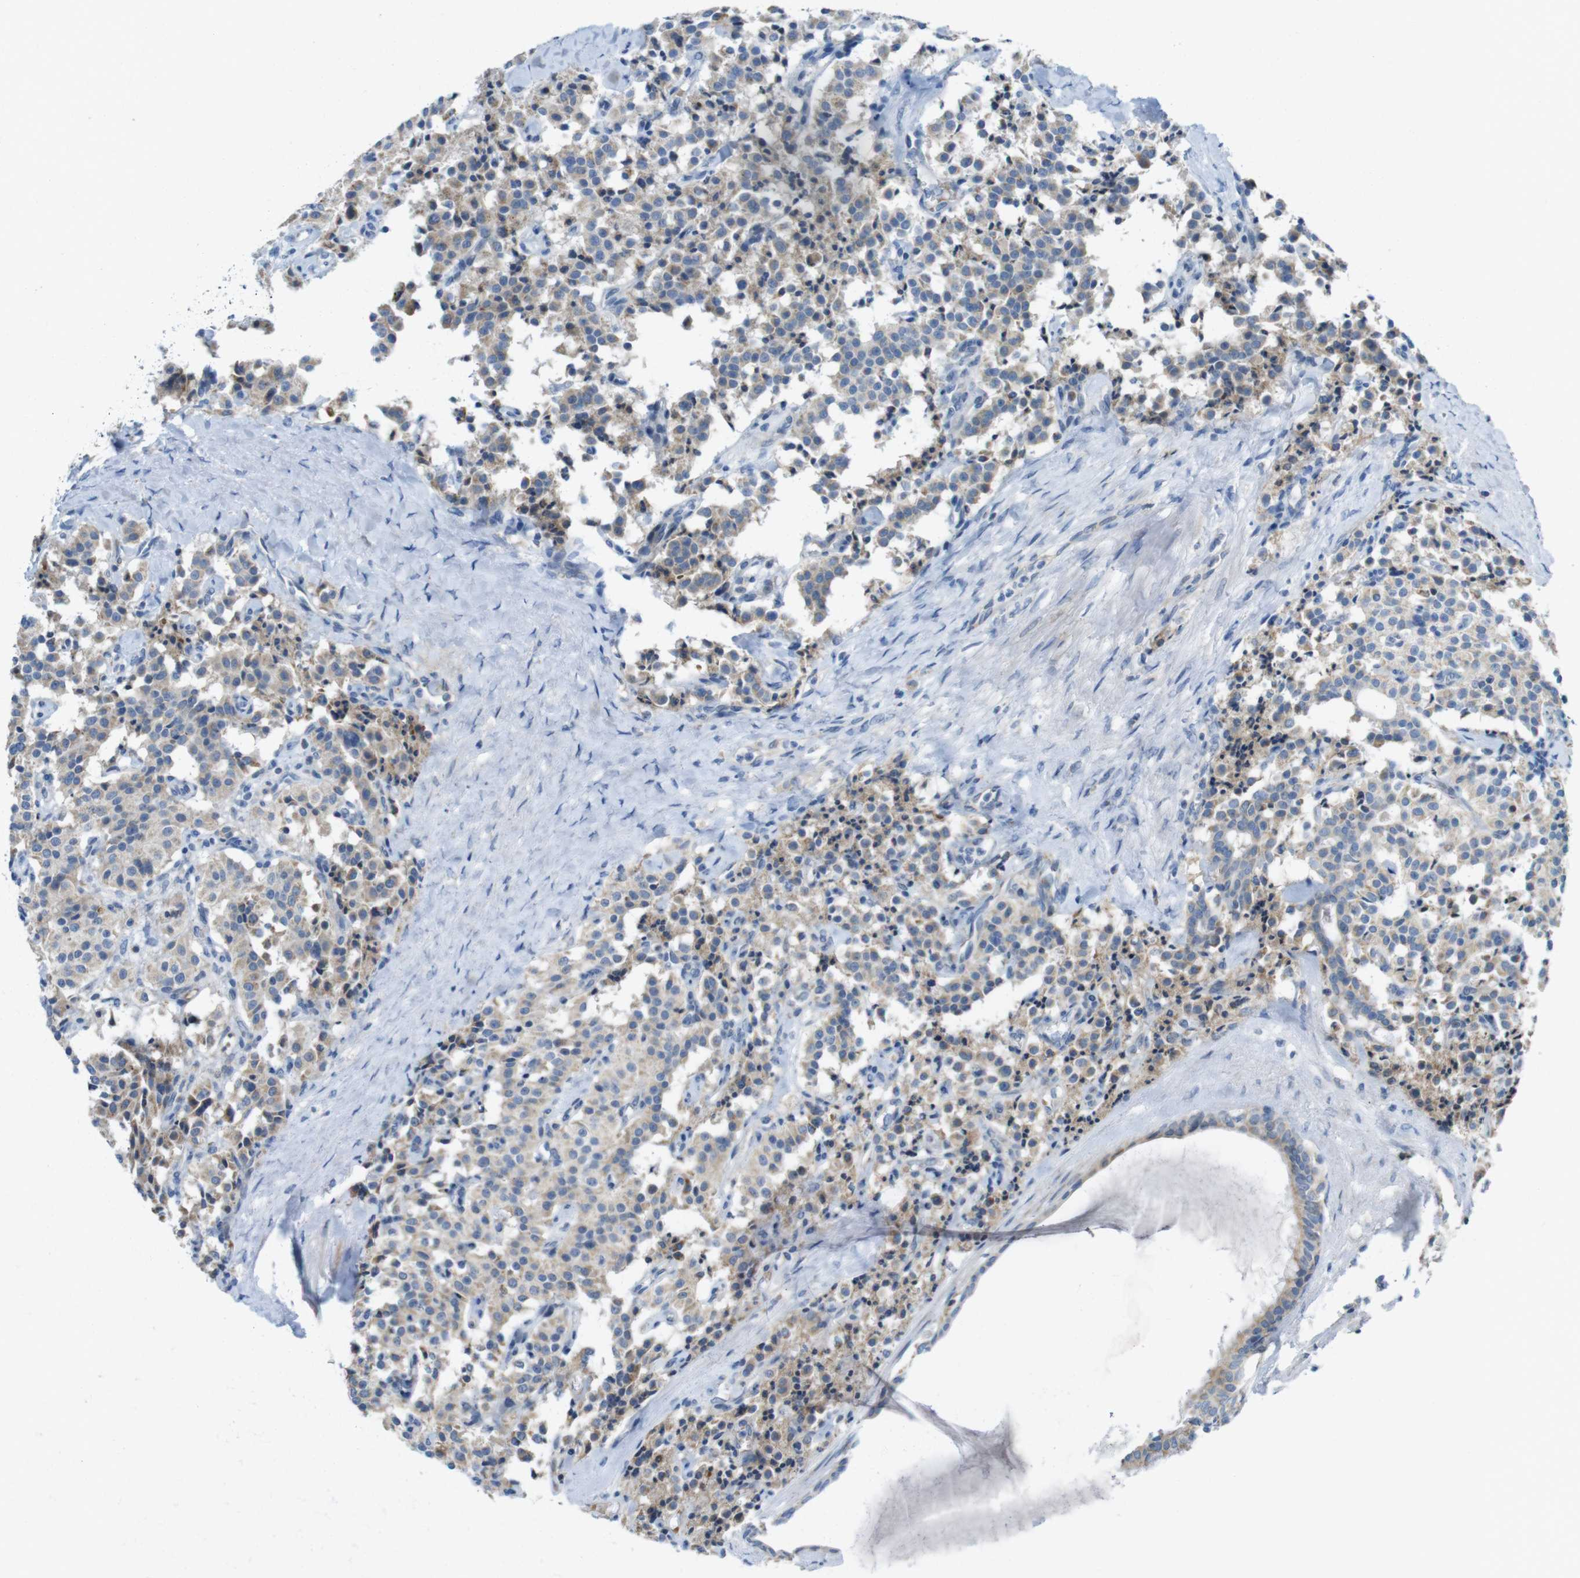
{"staining": {"intensity": "weak", "quantity": ">75%", "location": "cytoplasmic/membranous"}, "tissue": "carcinoid", "cell_type": "Tumor cells", "image_type": "cancer", "snomed": [{"axis": "morphology", "description": "Carcinoid, malignant, NOS"}, {"axis": "topography", "description": "Lung"}], "caption": "This is a histology image of immunohistochemistry (IHC) staining of carcinoid (malignant), which shows weak expression in the cytoplasmic/membranous of tumor cells.", "gene": "MARCHF1", "patient": {"sex": "male", "age": 30}}